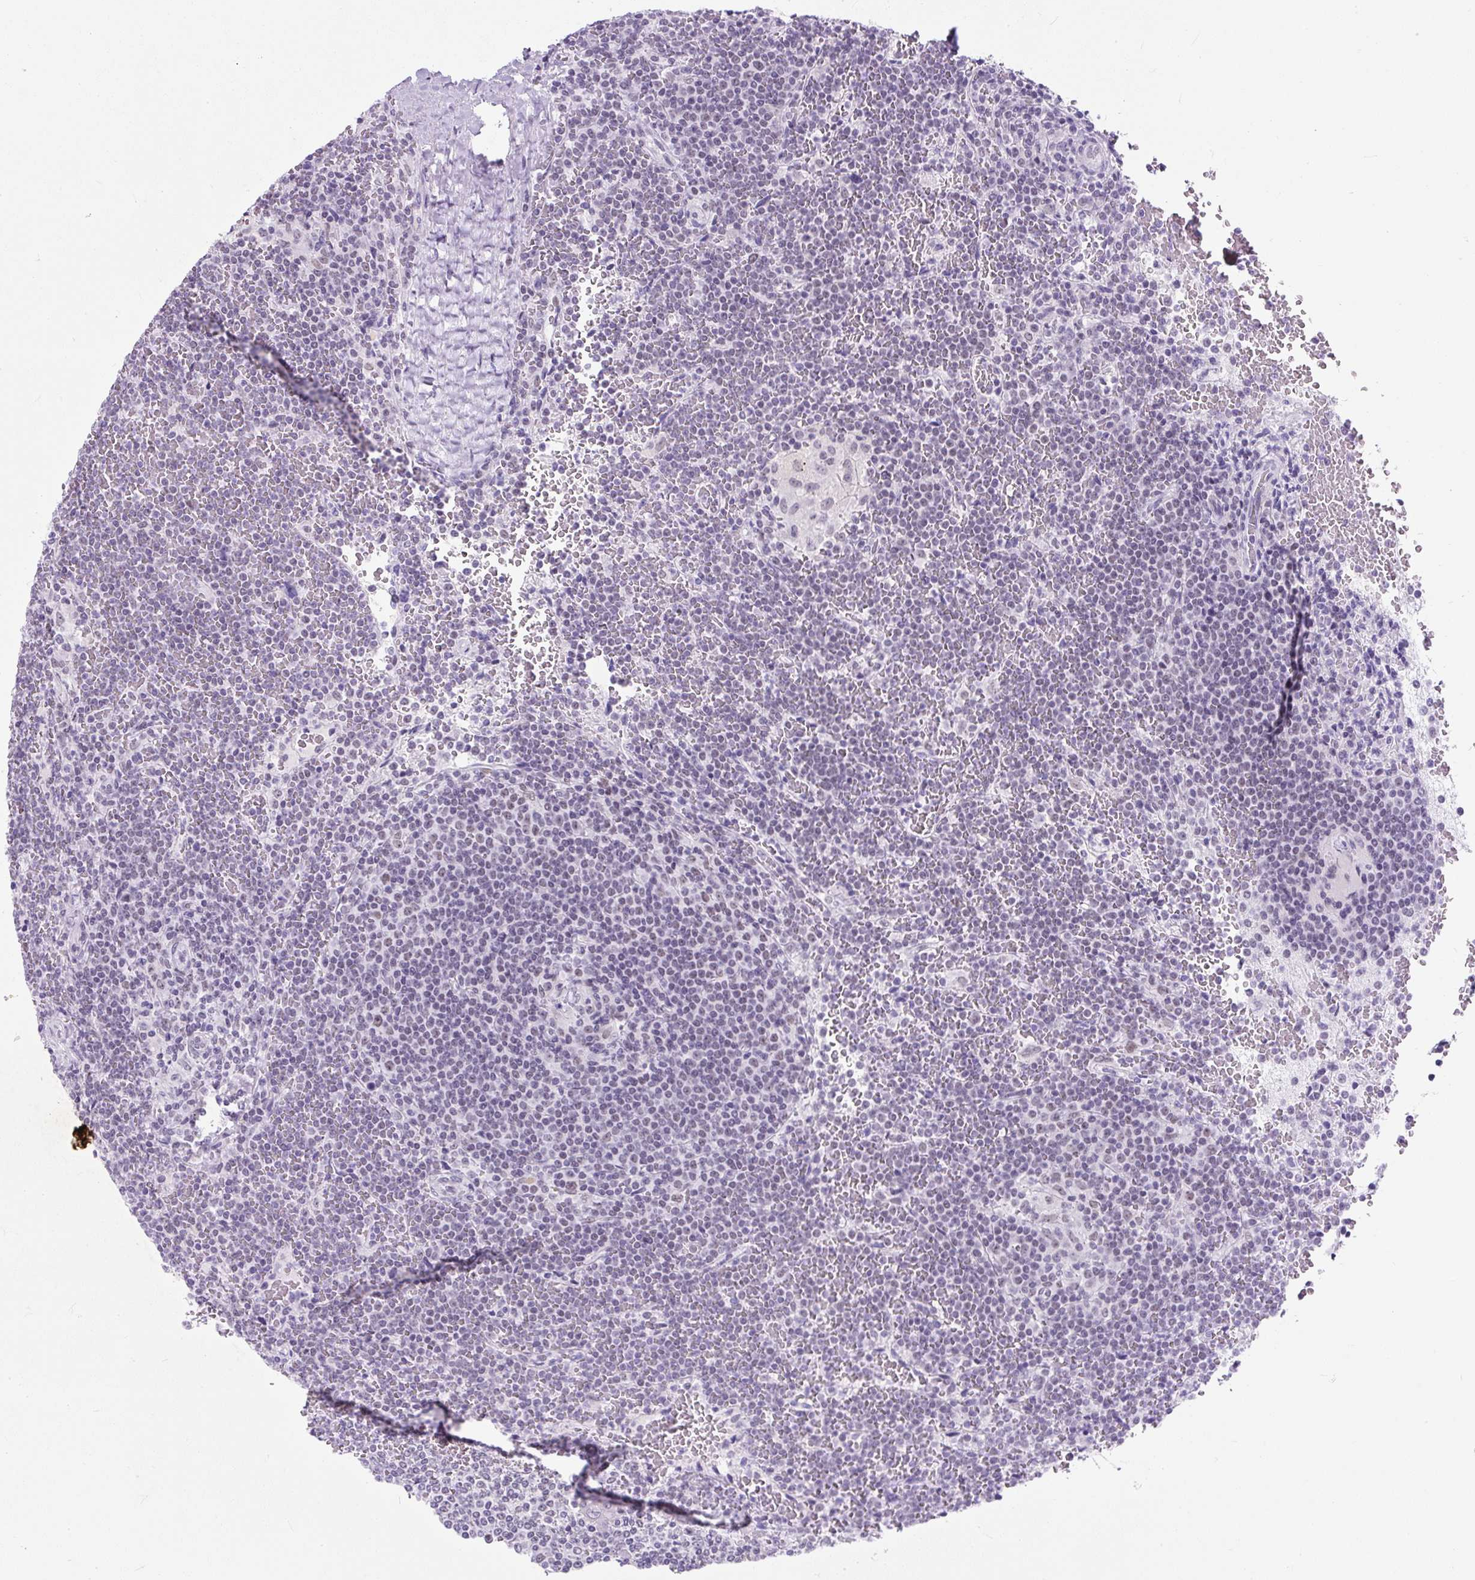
{"staining": {"intensity": "negative", "quantity": "none", "location": "none"}, "tissue": "lymphoma", "cell_type": "Tumor cells", "image_type": "cancer", "snomed": [{"axis": "morphology", "description": "Malignant lymphoma, non-Hodgkin's type, Low grade"}, {"axis": "topography", "description": "Spleen"}], "caption": "Tumor cells are negative for brown protein staining in low-grade malignant lymphoma, non-Hodgkin's type.", "gene": "PLCXD2", "patient": {"sex": "female", "age": 19}}